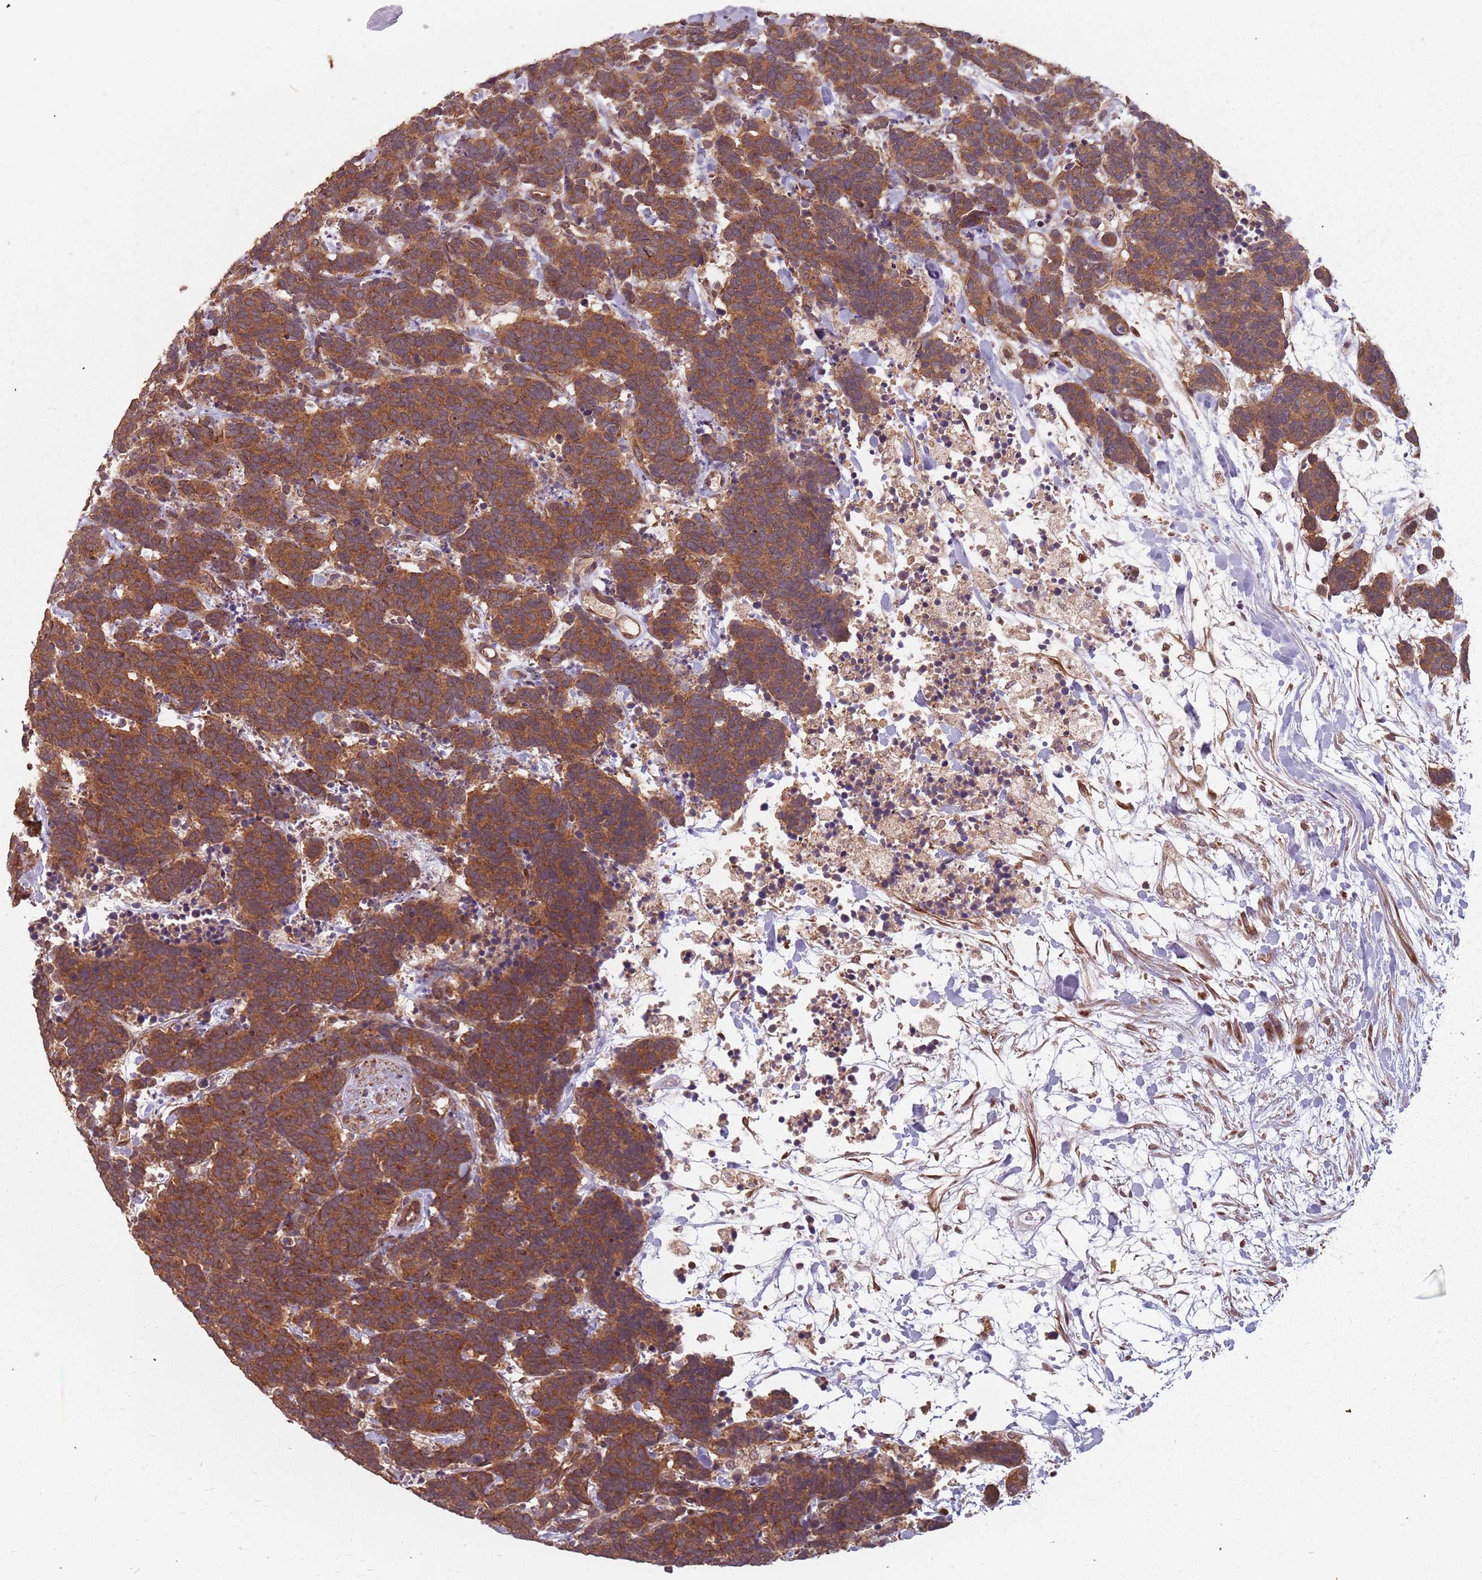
{"staining": {"intensity": "strong", "quantity": ">75%", "location": "cytoplasmic/membranous"}, "tissue": "carcinoid", "cell_type": "Tumor cells", "image_type": "cancer", "snomed": [{"axis": "morphology", "description": "Carcinoma, NOS"}, {"axis": "morphology", "description": "Carcinoid, malignant, NOS"}, {"axis": "topography", "description": "Prostate"}], "caption": "Human carcinoid stained for a protein (brown) demonstrates strong cytoplasmic/membranous positive positivity in about >75% of tumor cells.", "gene": "C3orf14", "patient": {"sex": "male", "age": 57}}